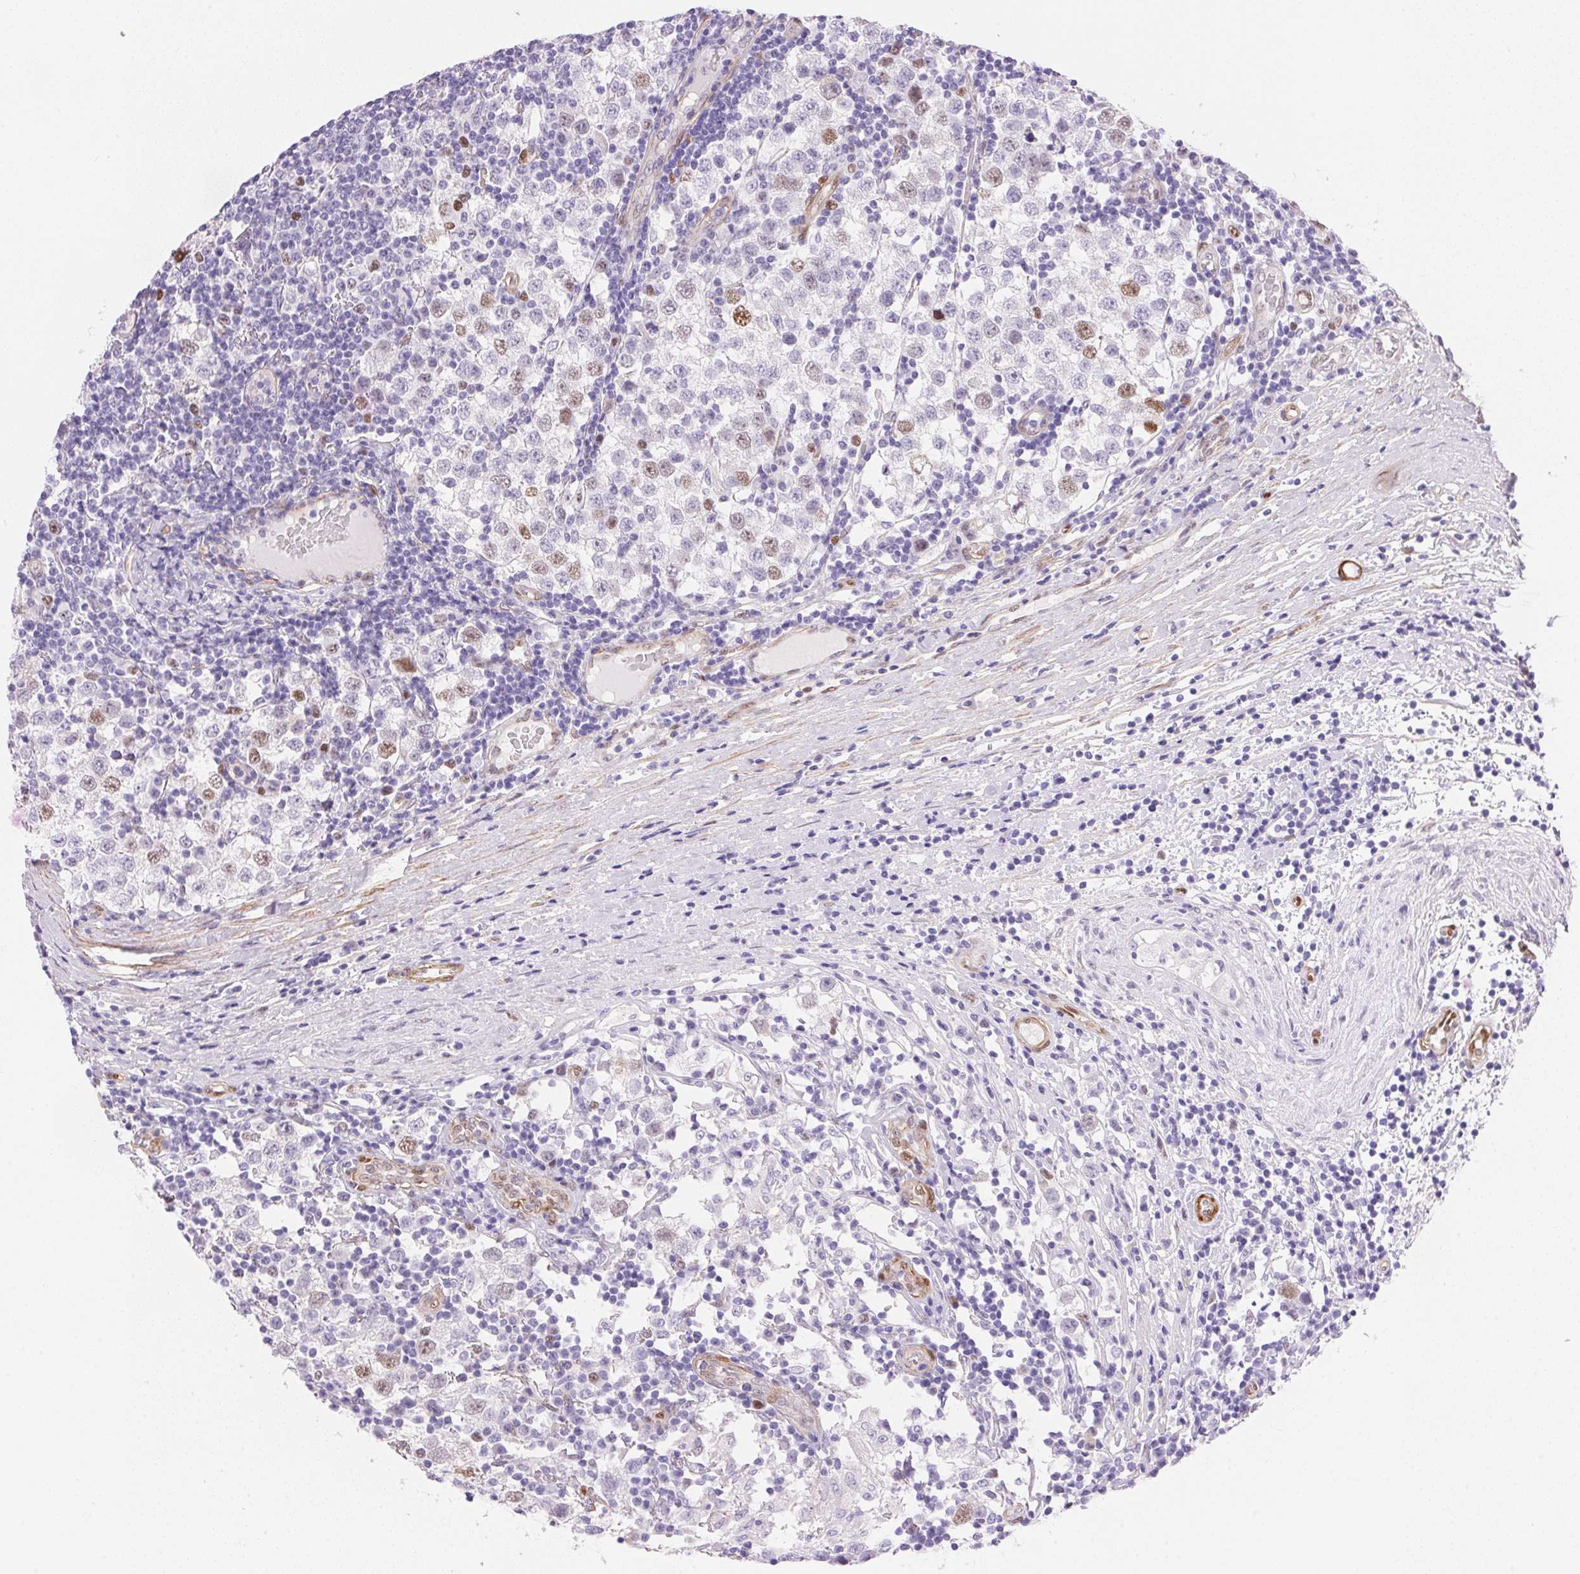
{"staining": {"intensity": "moderate", "quantity": "<25%", "location": "nuclear"}, "tissue": "testis cancer", "cell_type": "Tumor cells", "image_type": "cancer", "snomed": [{"axis": "morphology", "description": "Seminoma, NOS"}, {"axis": "topography", "description": "Testis"}], "caption": "The micrograph demonstrates a brown stain indicating the presence of a protein in the nuclear of tumor cells in testis seminoma.", "gene": "SMTN", "patient": {"sex": "male", "age": 34}}